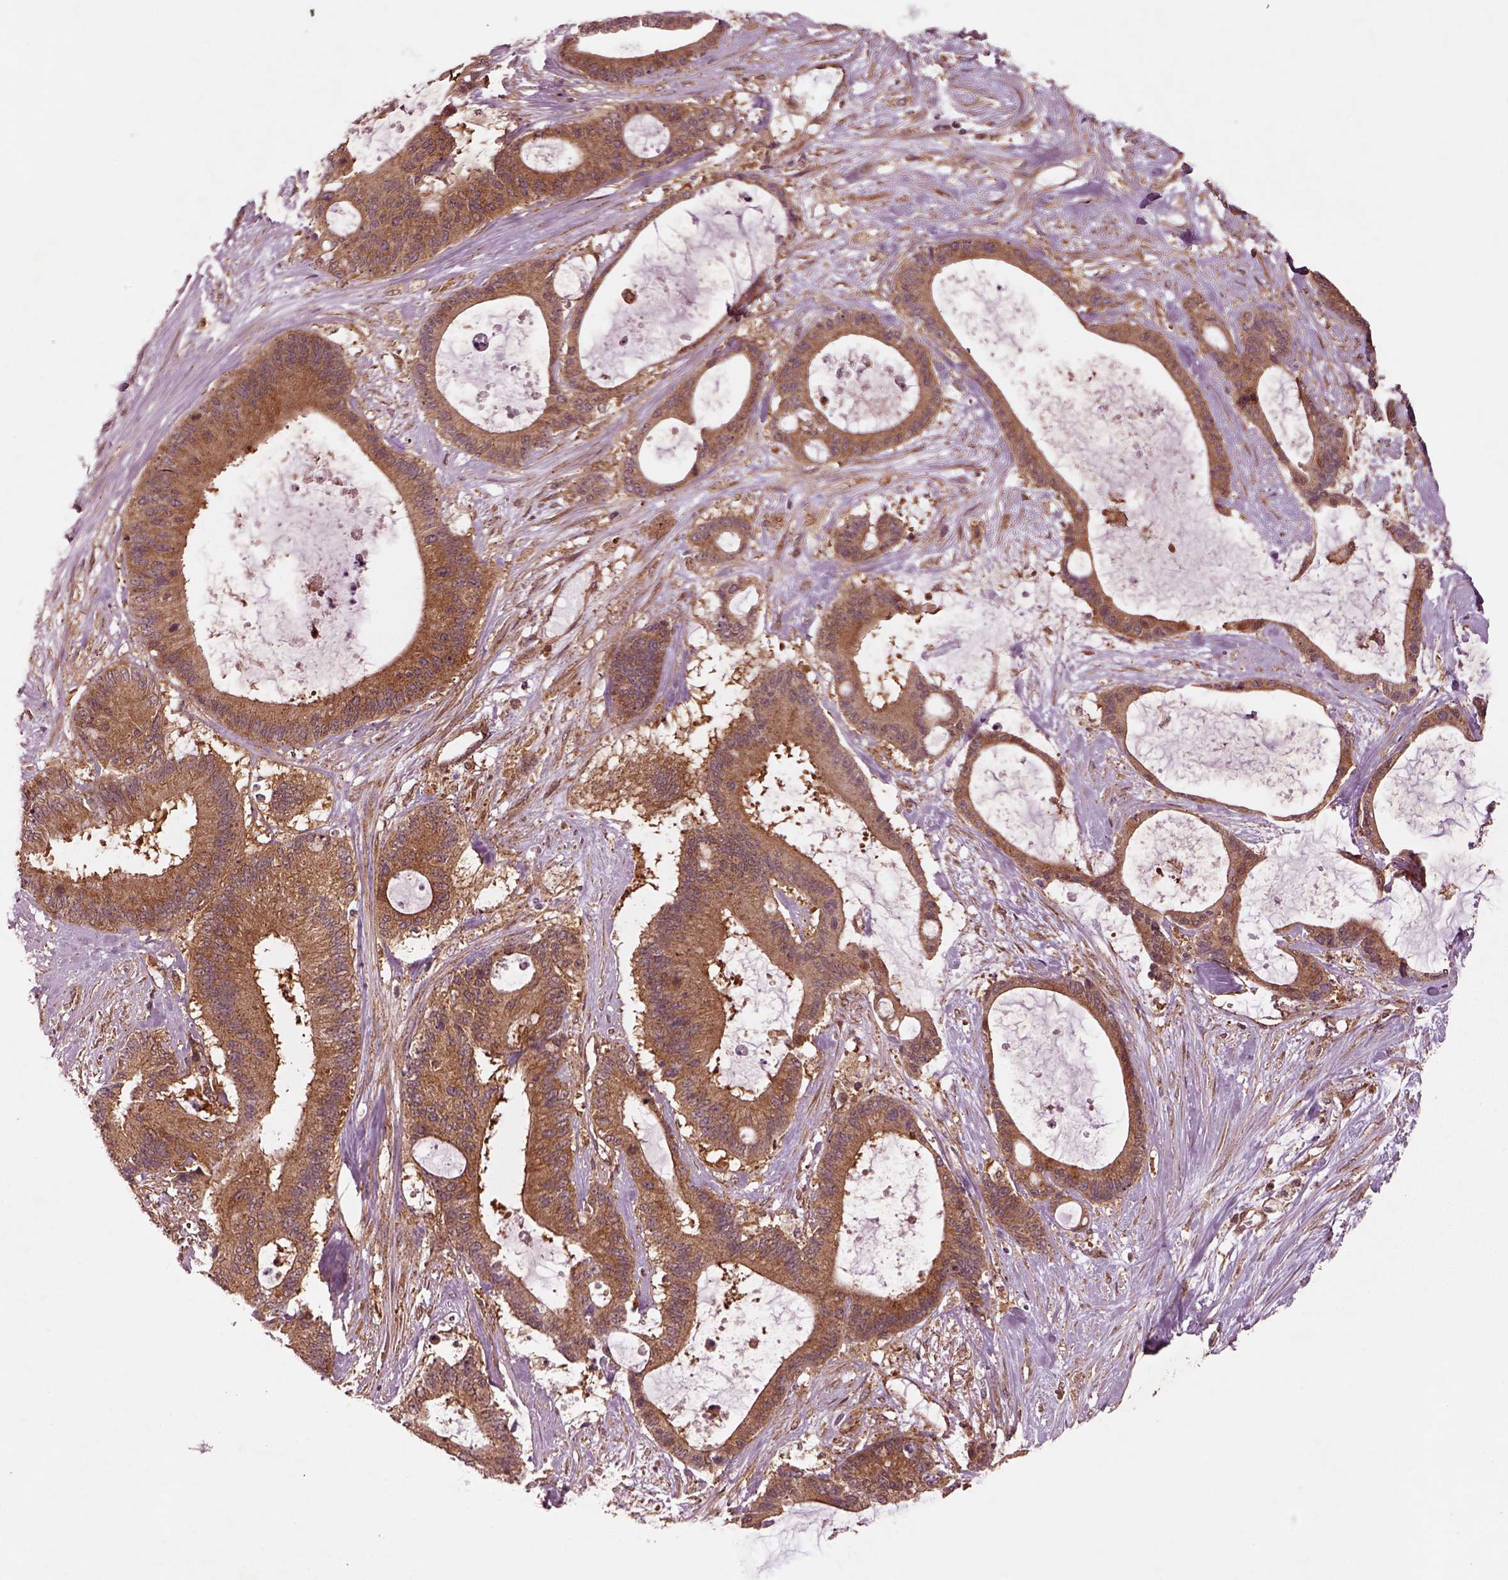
{"staining": {"intensity": "moderate", "quantity": ">75%", "location": "cytoplasmic/membranous"}, "tissue": "liver cancer", "cell_type": "Tumor cells", "image_type": "cancer", "snomed": [{"axis": "morphology", "description": "Normal tissue, NOS"}, {"axis": "morphology", "description": "Cholangiocarcinoma"}, {"axis": "topography", "description": "Liver"}, {"axis": "topography", "description": "Peripheral nerve tissue"}], "caption": "Cholangiocarcinoma (liver) stained with a brown dye displays moderate cytoplasmic/membranous positive positivity in approximately >75% of tumor cells.", "gene": "WASHC2A", "patient": {"sex": "female", "age": 73}}